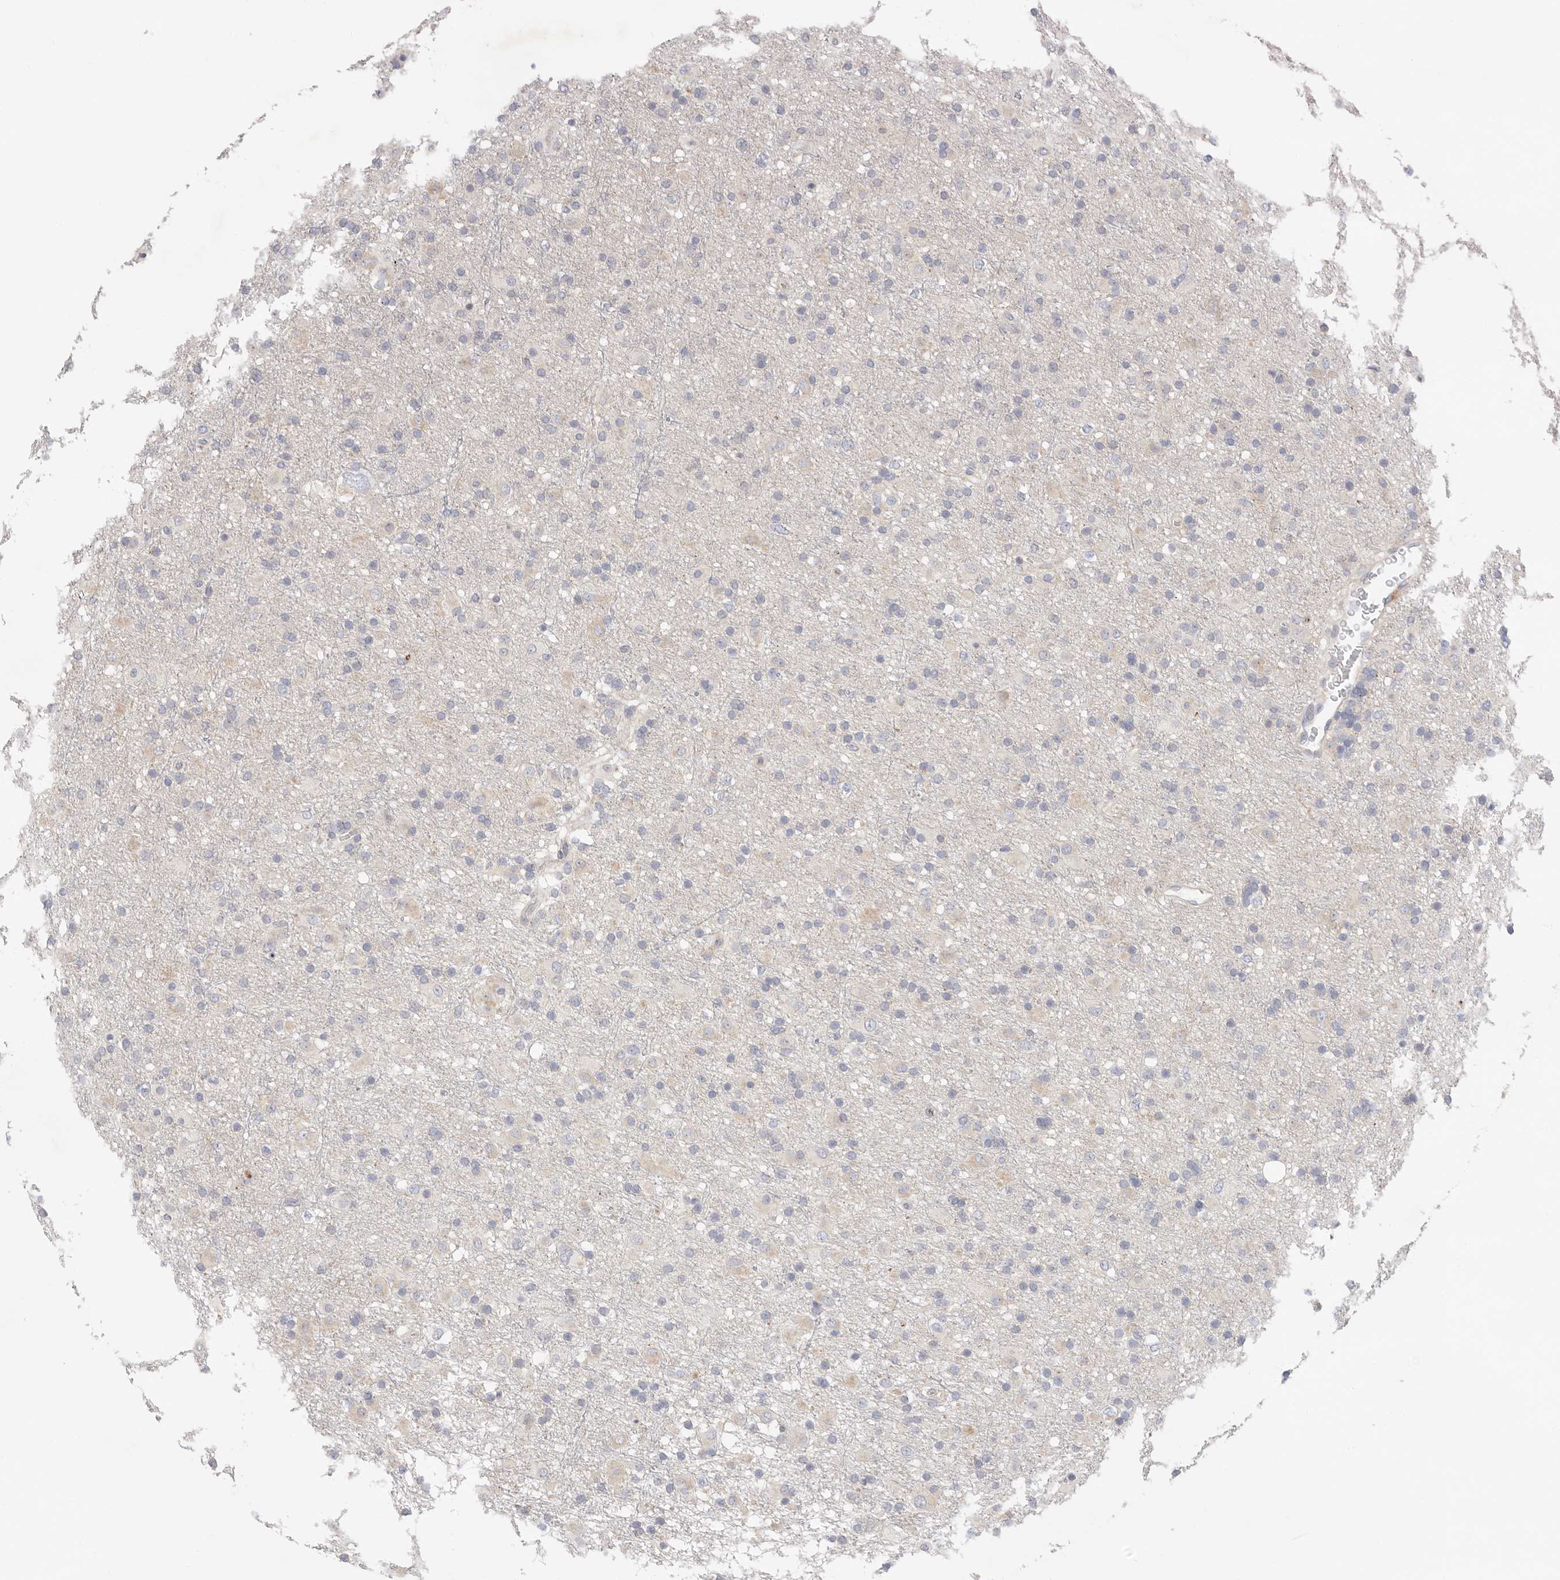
{"staining": {"intensity": "negative", "quantity": "none", "location": "none"}, "tissue": "glioma", "cell_type": "Tumor cells", "image_type": "cancer", "snomed": [{"axis": "morphology", "description": "Glioma, malignant, Low grade"}, {"axis": "topography", "description": "Brain"}], "caption": "Protein analysis of malignant glioma (low-grade) displays no significant staining in tumor cells. Brightfield microscopy of immunohistochemistry (IHC) stained with DAB (3,3'-diaminobenzidine) (brown) and hematoxylin (blue), captured at high magnification.", "gene": "USH1C", "patient": {"sex": "male", "age": 65}}